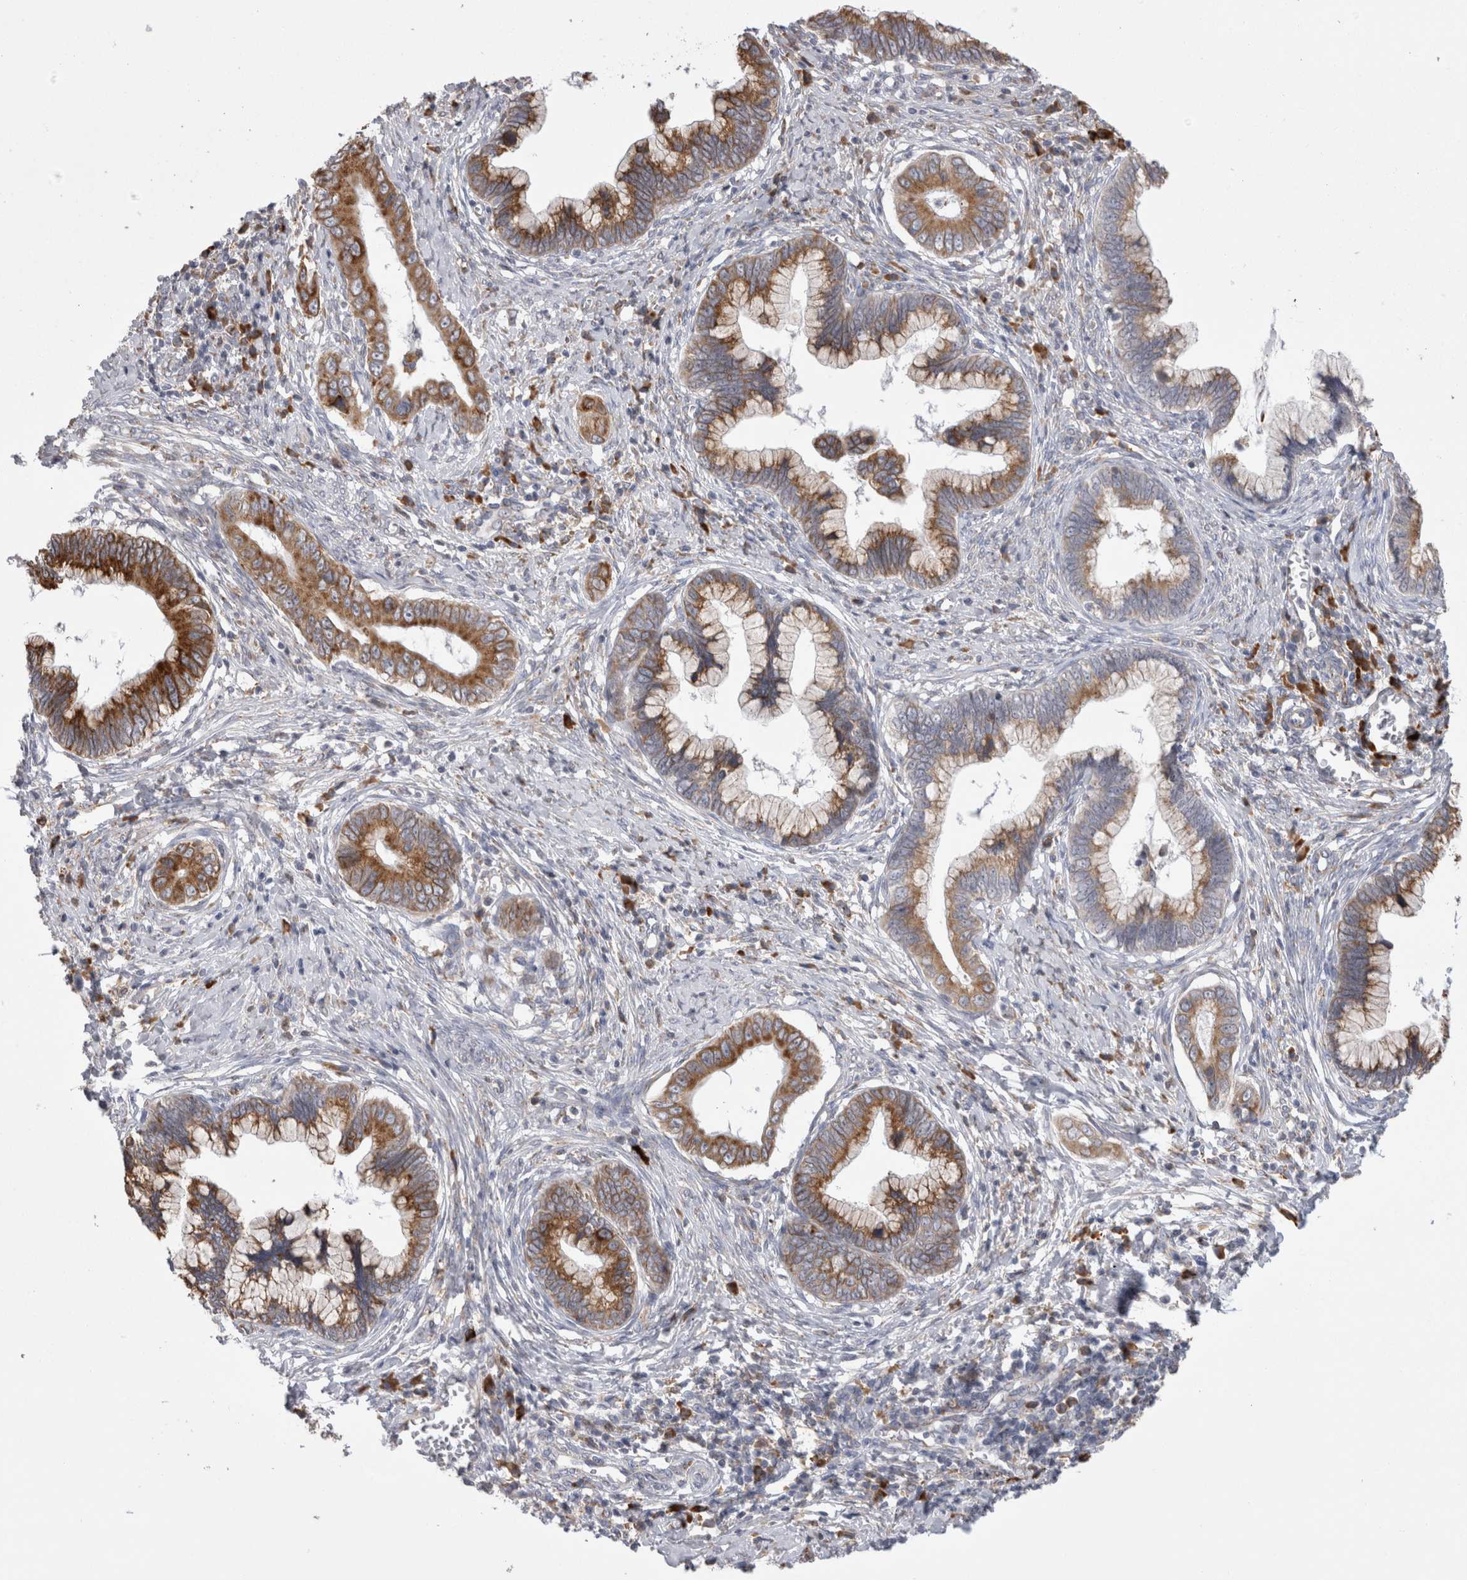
{"staining": {"intensity": "moderate", "quantity": ">75%", "location": "cytoplasmic/membranous"}, "tissue": "cervical cancer", "cell_type": "Tumor cells", "image_type": "cancer", "snomed": [{"axis": "morphology", "description": "Adenocarcinoma, NOS"}, {"axis": "topography", "description": "Cervix"}], "caption": "IHC (DAB) staining of human cervical cancer (adenocarcinoma) shows moderate cytoplasmic/membranous protein expression in approximately >75% of tumor cells. The staining is performed using DAB (3,3'-diaminobenzidine) brown chromogen to label protein expression. The nuclei are counter-stained blue using hematoxylin.", "gene": "ZNF341", "patient": {"sex": "female", "age": 44}}